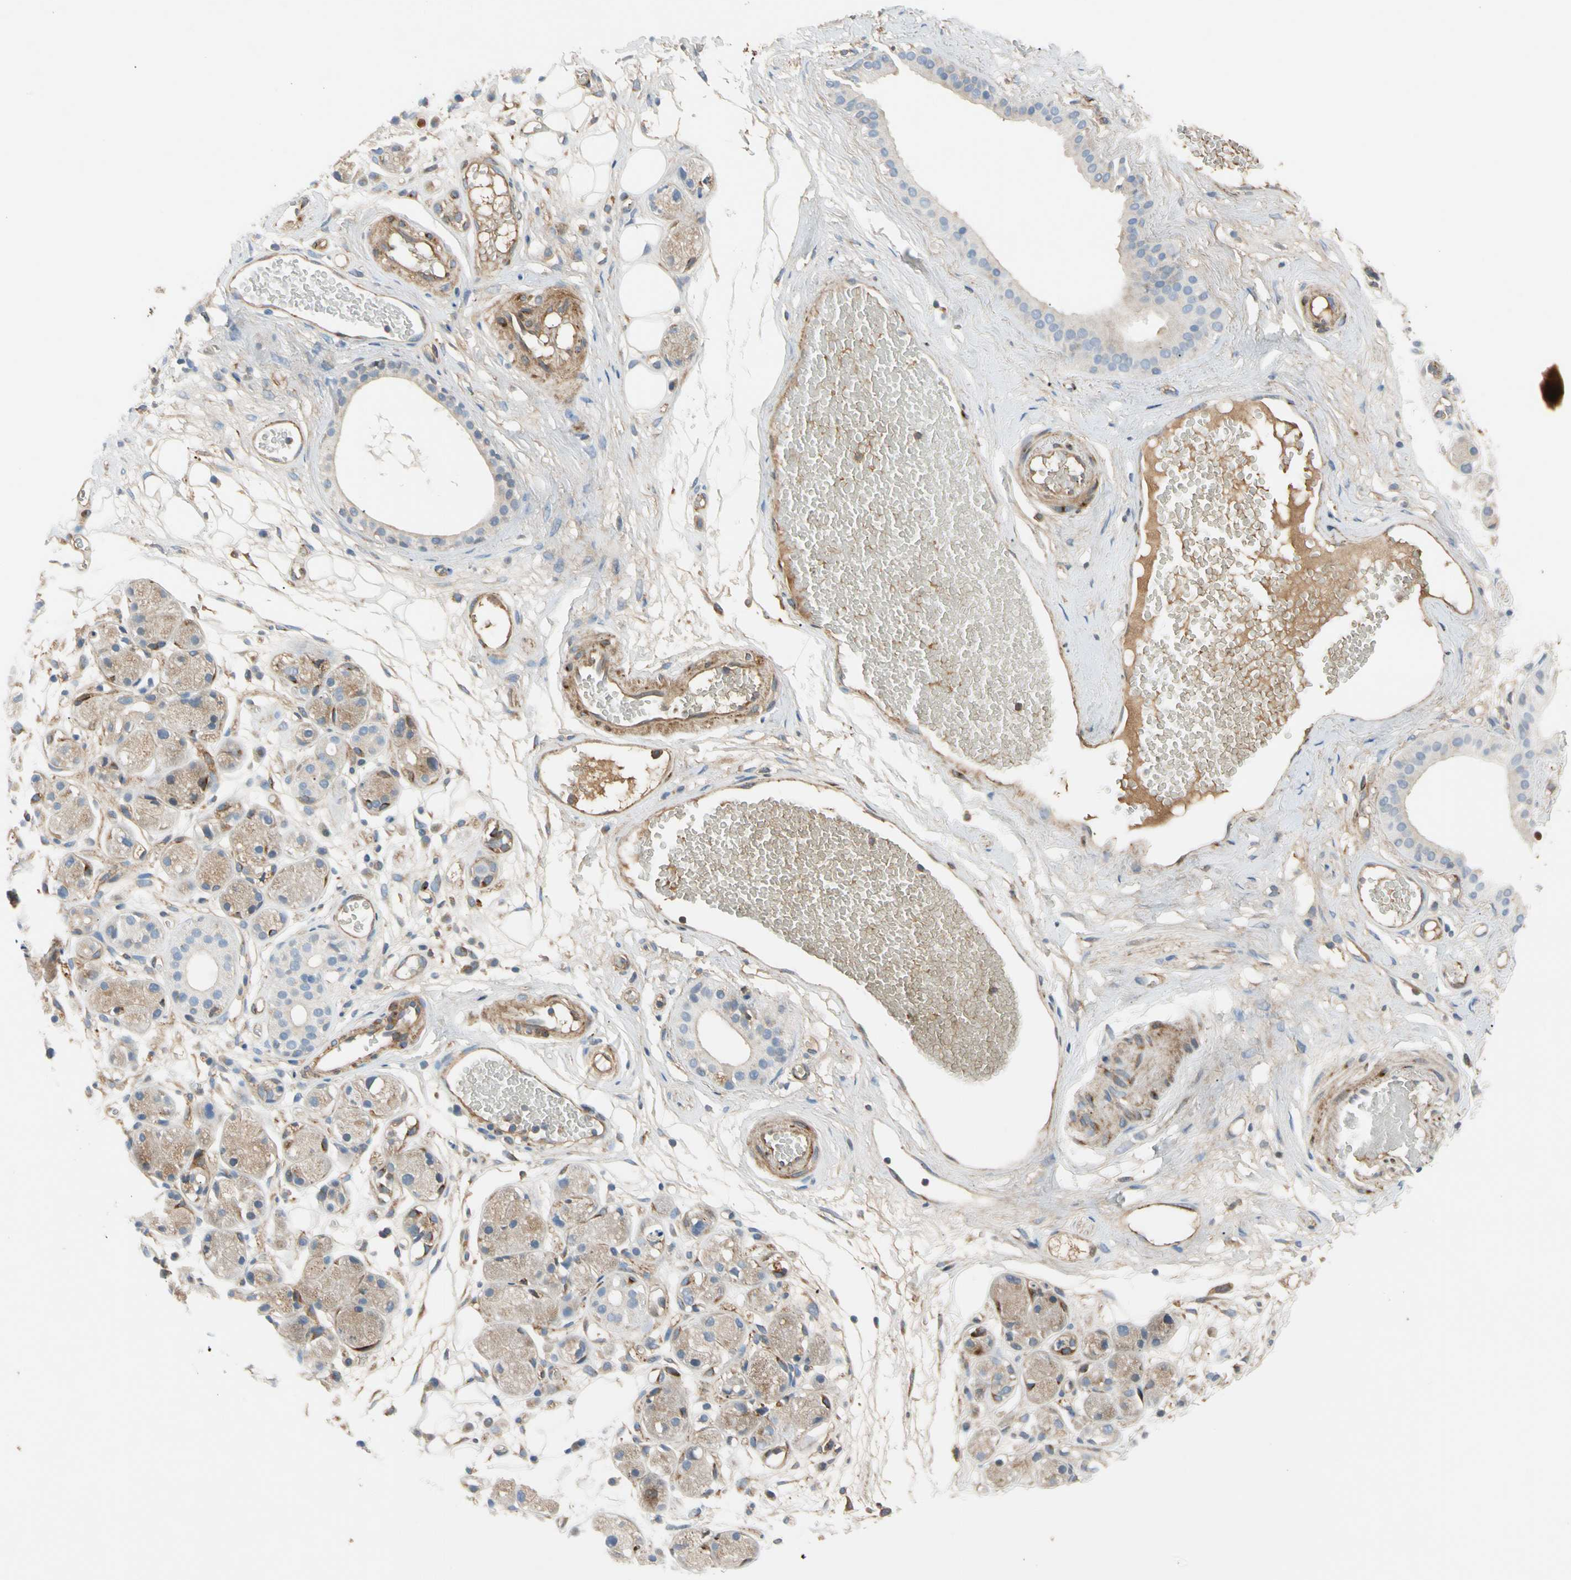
{"staining": {"intensity": "moderate", "quantity": "25%-75%", "location": "cytoplasmic/membranous"}, "tissue": "adipose tissue", "cell_type": "Adipocytes", "image_type": "normal", "snomed": [{"axis": "morphology", "description": "Normal tissue, NOS"}, {"axis": "morphology", "description": "Inflammation, NOS"}, {"axis": "topography", "description": "Vascular tissue"}, {"axis": "topography", "description": "Salivary gland"}], "caption": "A high-resolution histopathology image shows immunohistochemistry (IHC) staining of benign adipose tissue, which demonstrates moderate cytoplasmic/membranous staining in about 25%-75% of adipocytes. (Brightfield microscopy of DAB IHC at high magnification).", "gene": "ENTREP3", "patient": {"sex": "female", "age": 75}}